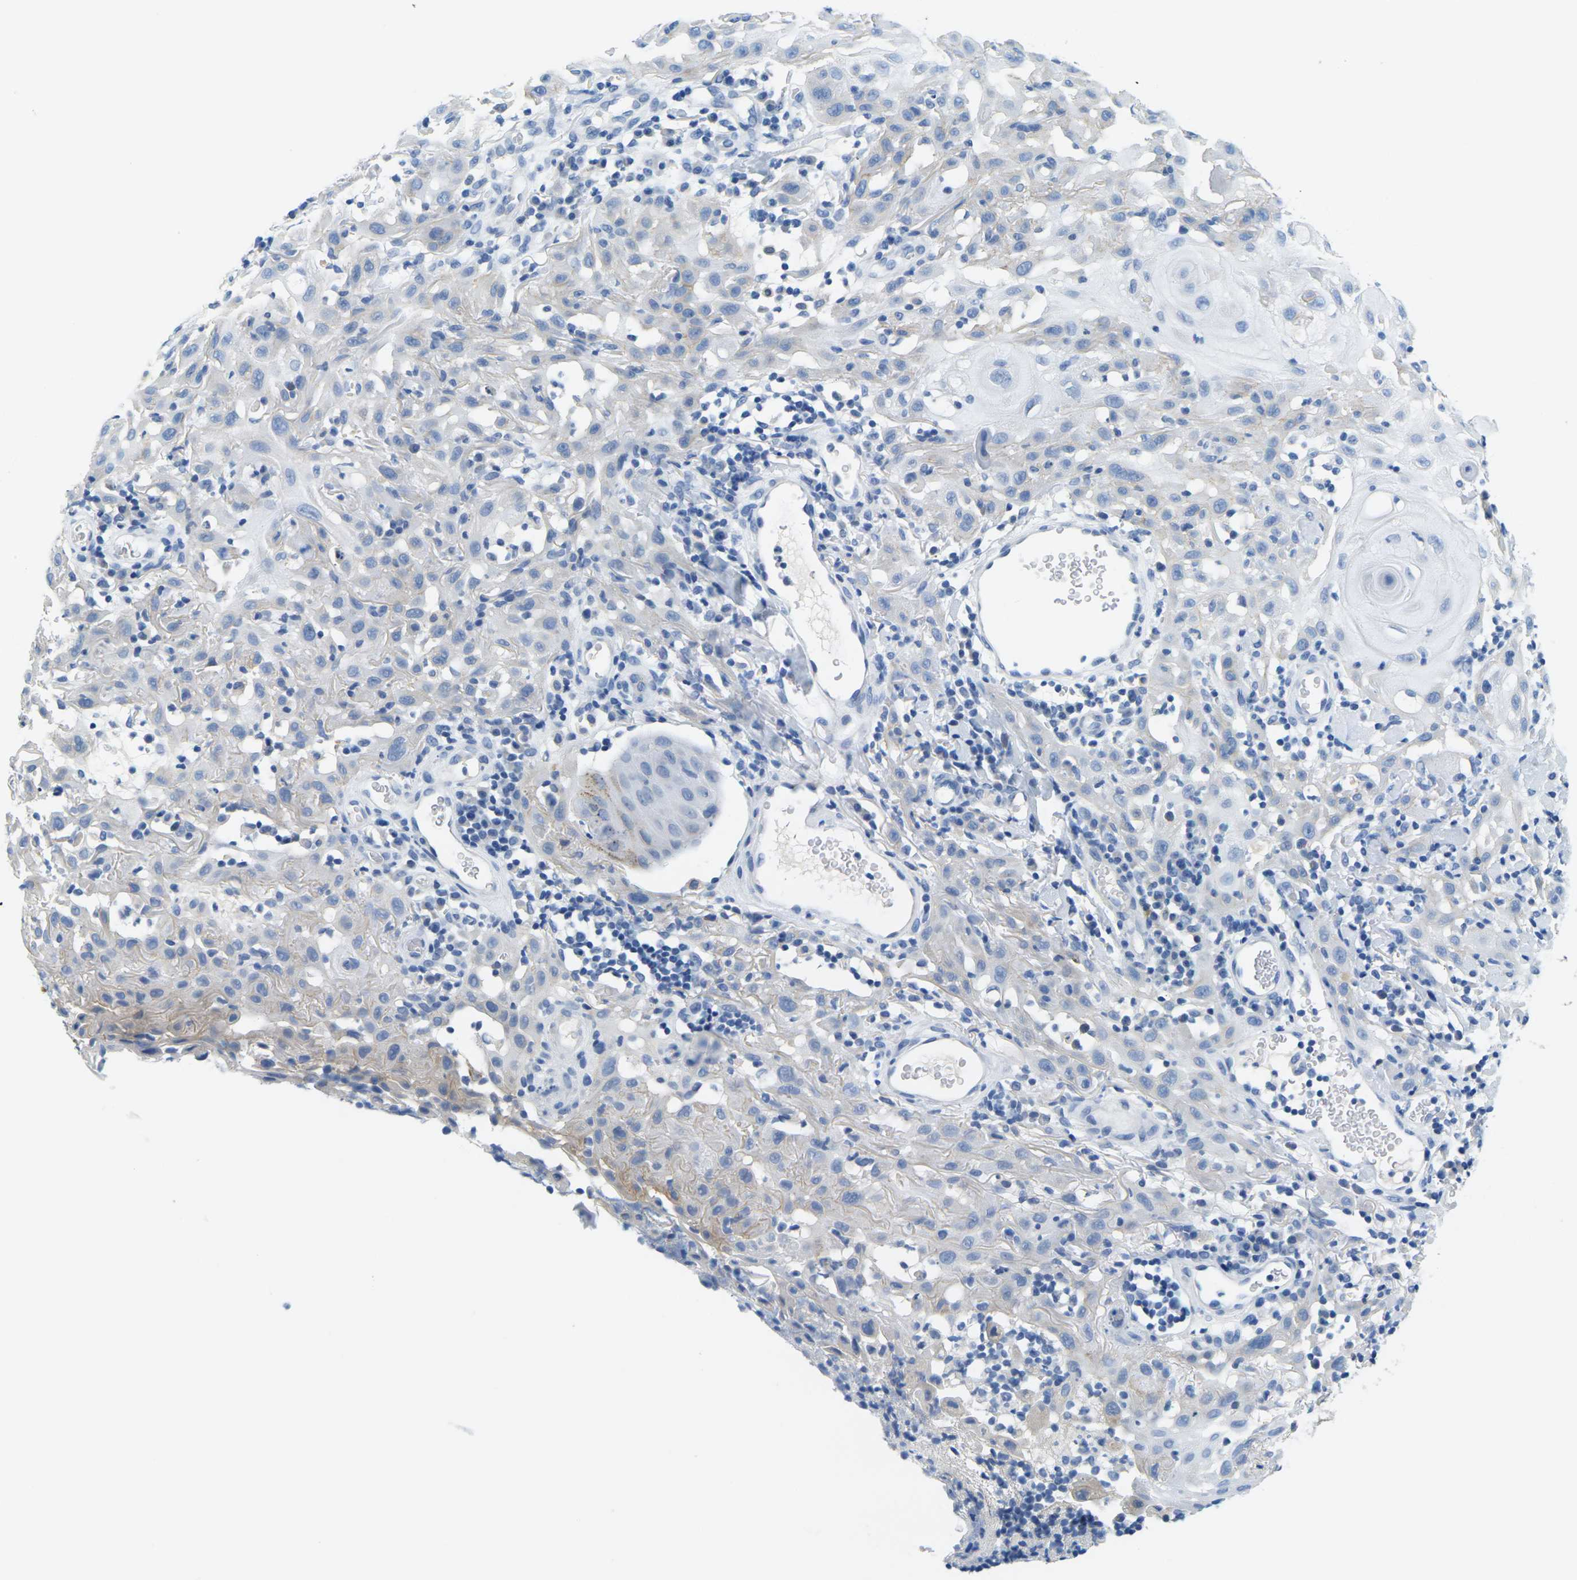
{"staining": {"intensity": "negative", "quantity": "none", "location": "none"}, "tissue": "skin cancer", "cell_type": "Tumor cells", "image_type": "cancer", "snomed": [{"axis": "morphology", "description": "Squamous cell carcinoma, NOS"}, {"axis": "topography", "description": "Skin"}], "caption": "DAB (3,3'-diaminobenzidine) immunohistochemical staining of human skin squamous cell carcinoma reveals no significant staining in tumor cells.", "gene": "FAM3D", "patient": {"sex": "male", "age": 24}}